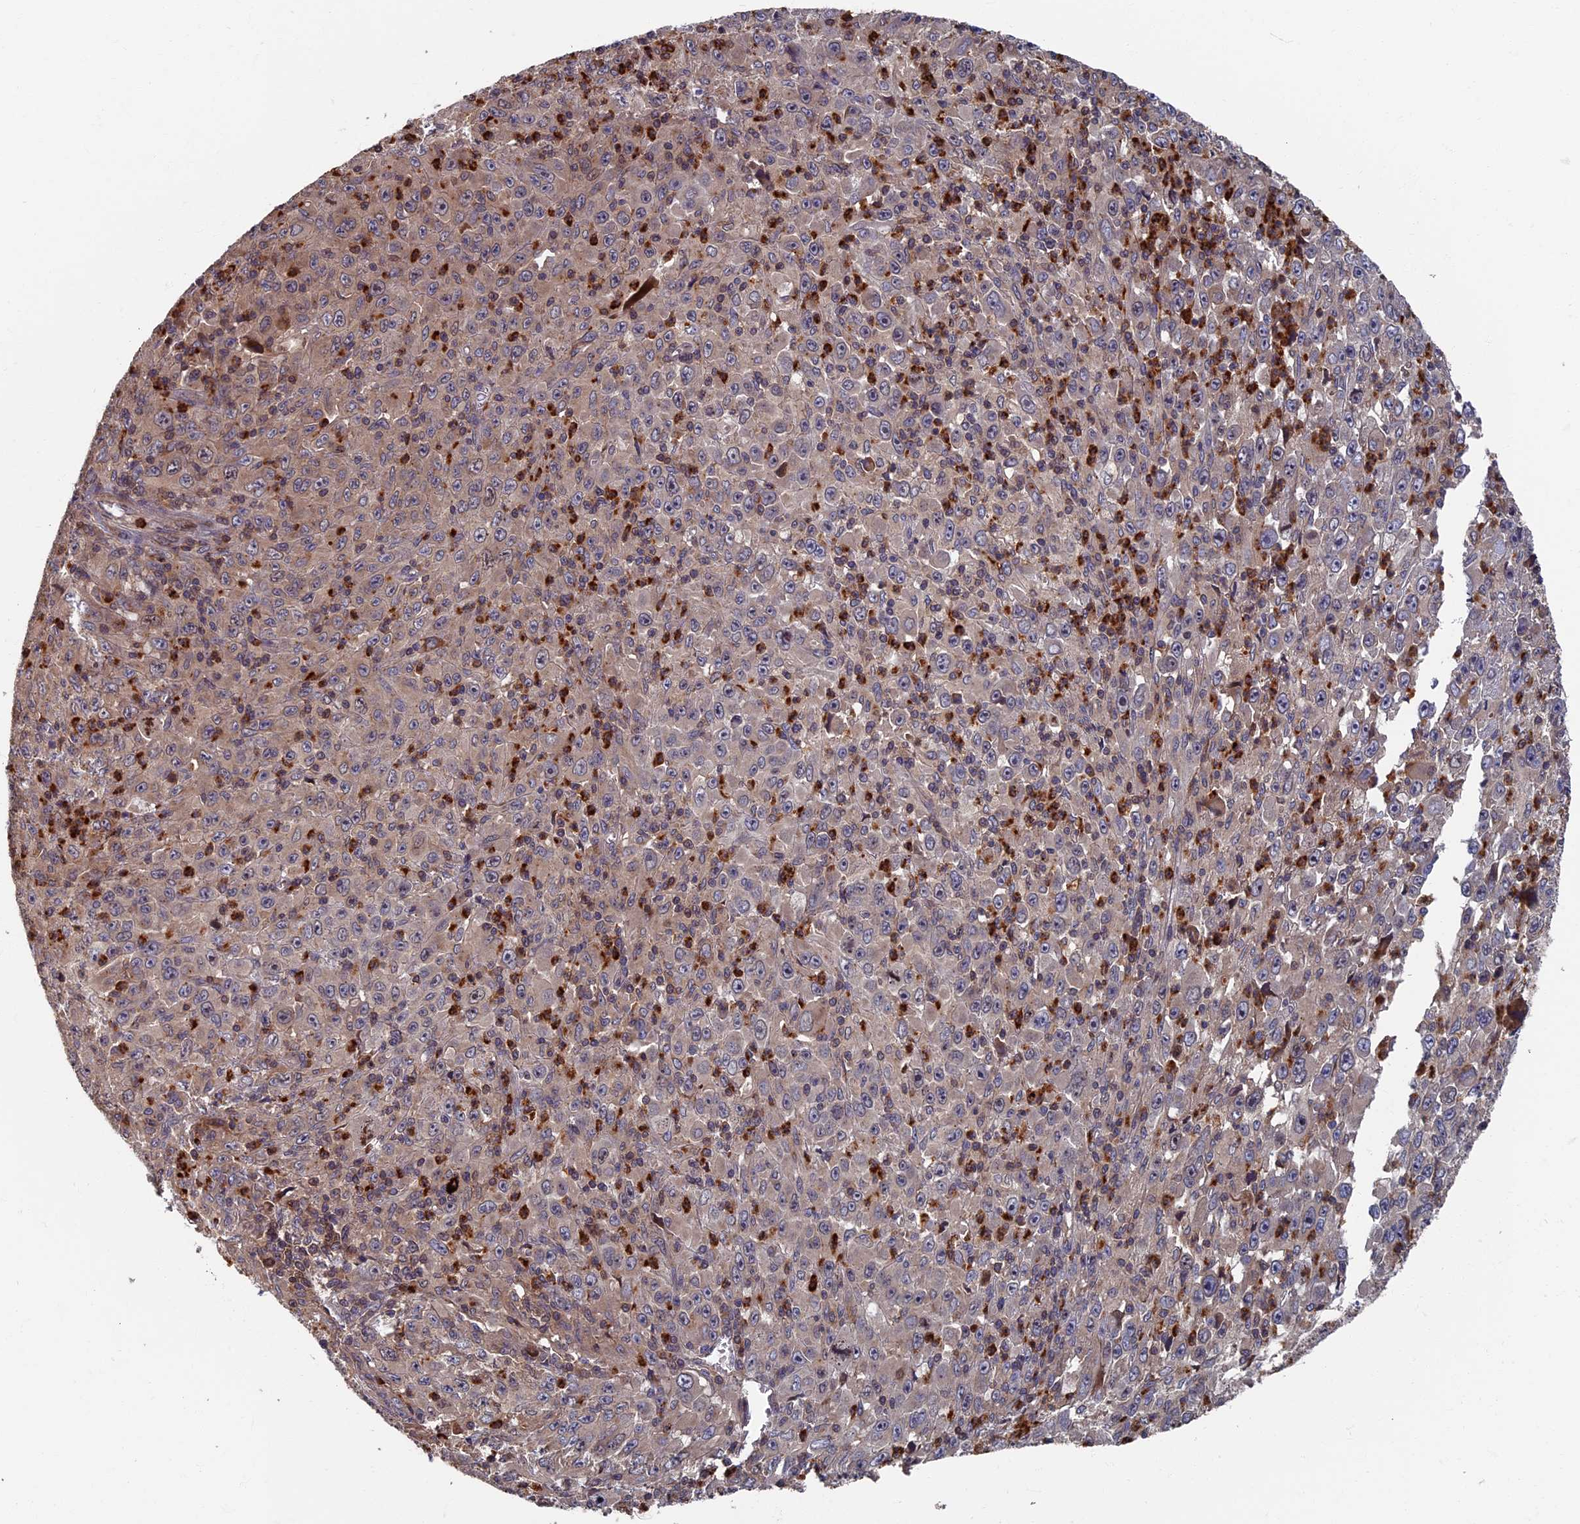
{"staining": {"intensity": "weak", "quantity": "<25%", "location": "cytoplasmic/membranous"}, "tissue": "melanoma", "cell_type": "Tumor cells", "image_type": "cancer", "snomed": [{"axis": "morphology", "description": "Malignant melanoma, Metastatic site"}, {"axis": "topography", "description": "Skin"}], "caption": "Melanoma stained for a protein using IHC displays no expression tumor cells.", "gene": "TNK2", "patient": {"sex": "female", "age": 56}}